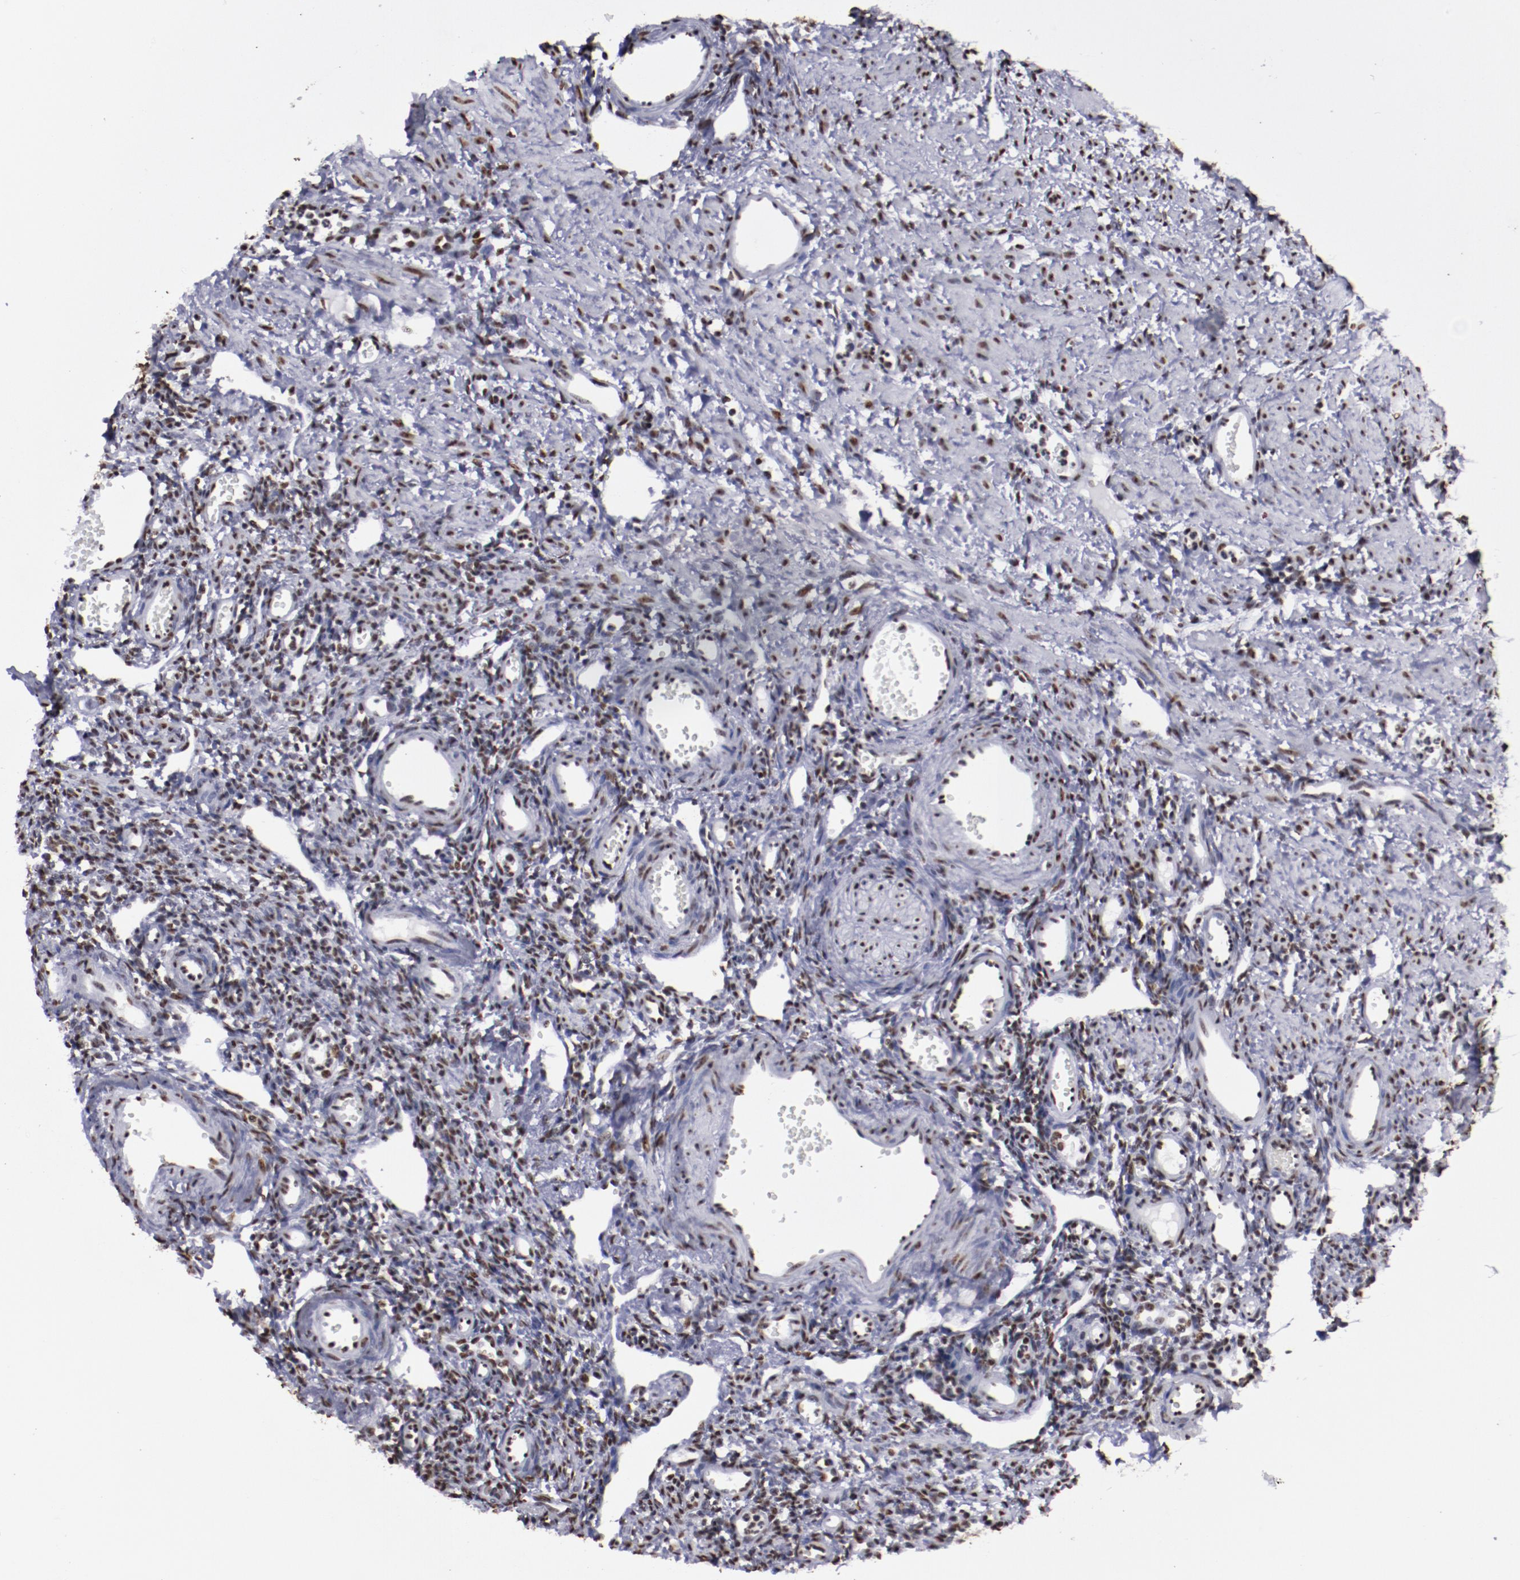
{"staining": {"intensity": "strong", "quantity": ">75%", "location": "nuclear"}, "tissue": "ovary", "cell_type": "Ovarian stroma cells", "image_type": "normal", "snomed": [{"axis": "morphology", "description": "Normal tissue, NOS"}, {"axis": "topography", "description": "Ovary"}], "caption": "Immunohistochemical staining of unremarkable ovary displays high levels of strong nuclear staining in about >75% of ovarian stroma cells. The staining was performed using DAB, with brown indicating positive protein expression. Nuclei are stained blue with hematoxylin.", "gene": "HNRNPA1L3", "patient": {"sex": "female", "age": 33}}